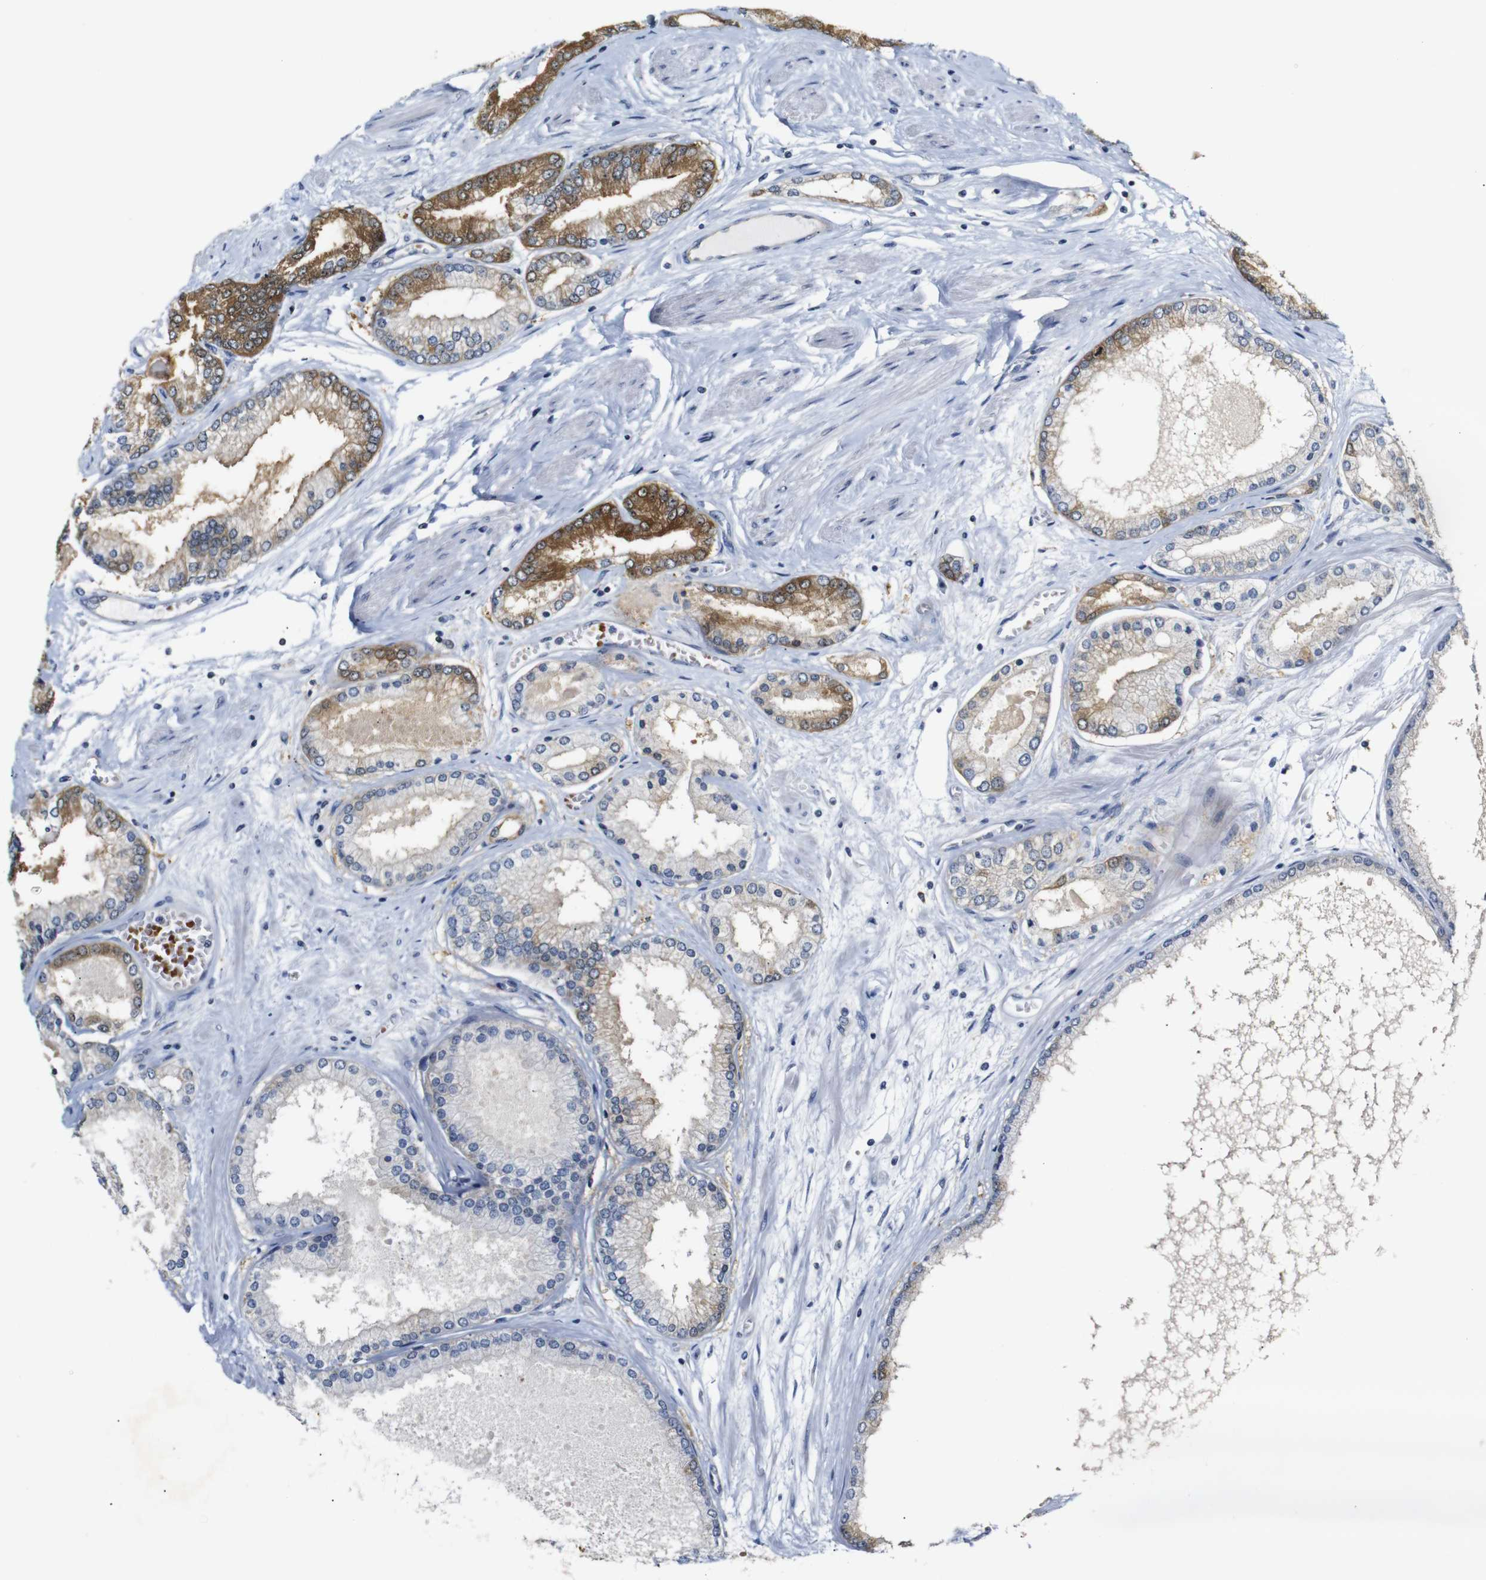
{"staining": {"intensity": "strong", "quantity": ">75%", "location": "cytoplasmic/membranous"}, "tissue": "prostate cancer", "cell_type": "Tumor cells", "image_type": "cancer", "snomed": [{"axis": "morphology", "description": "Adenocarcinoma, High grade"}, {"axis": "topography", "description": "Prostate"}], "caption": "A high amount of strong cytoplasmic/membranous expression is present in approximately >75% of tumor cells in prostate cancer (high-grade adenocarcinoma) tissue.", "gene": "TBC1D32", "patient": {"sex": "male", "age": 59}}